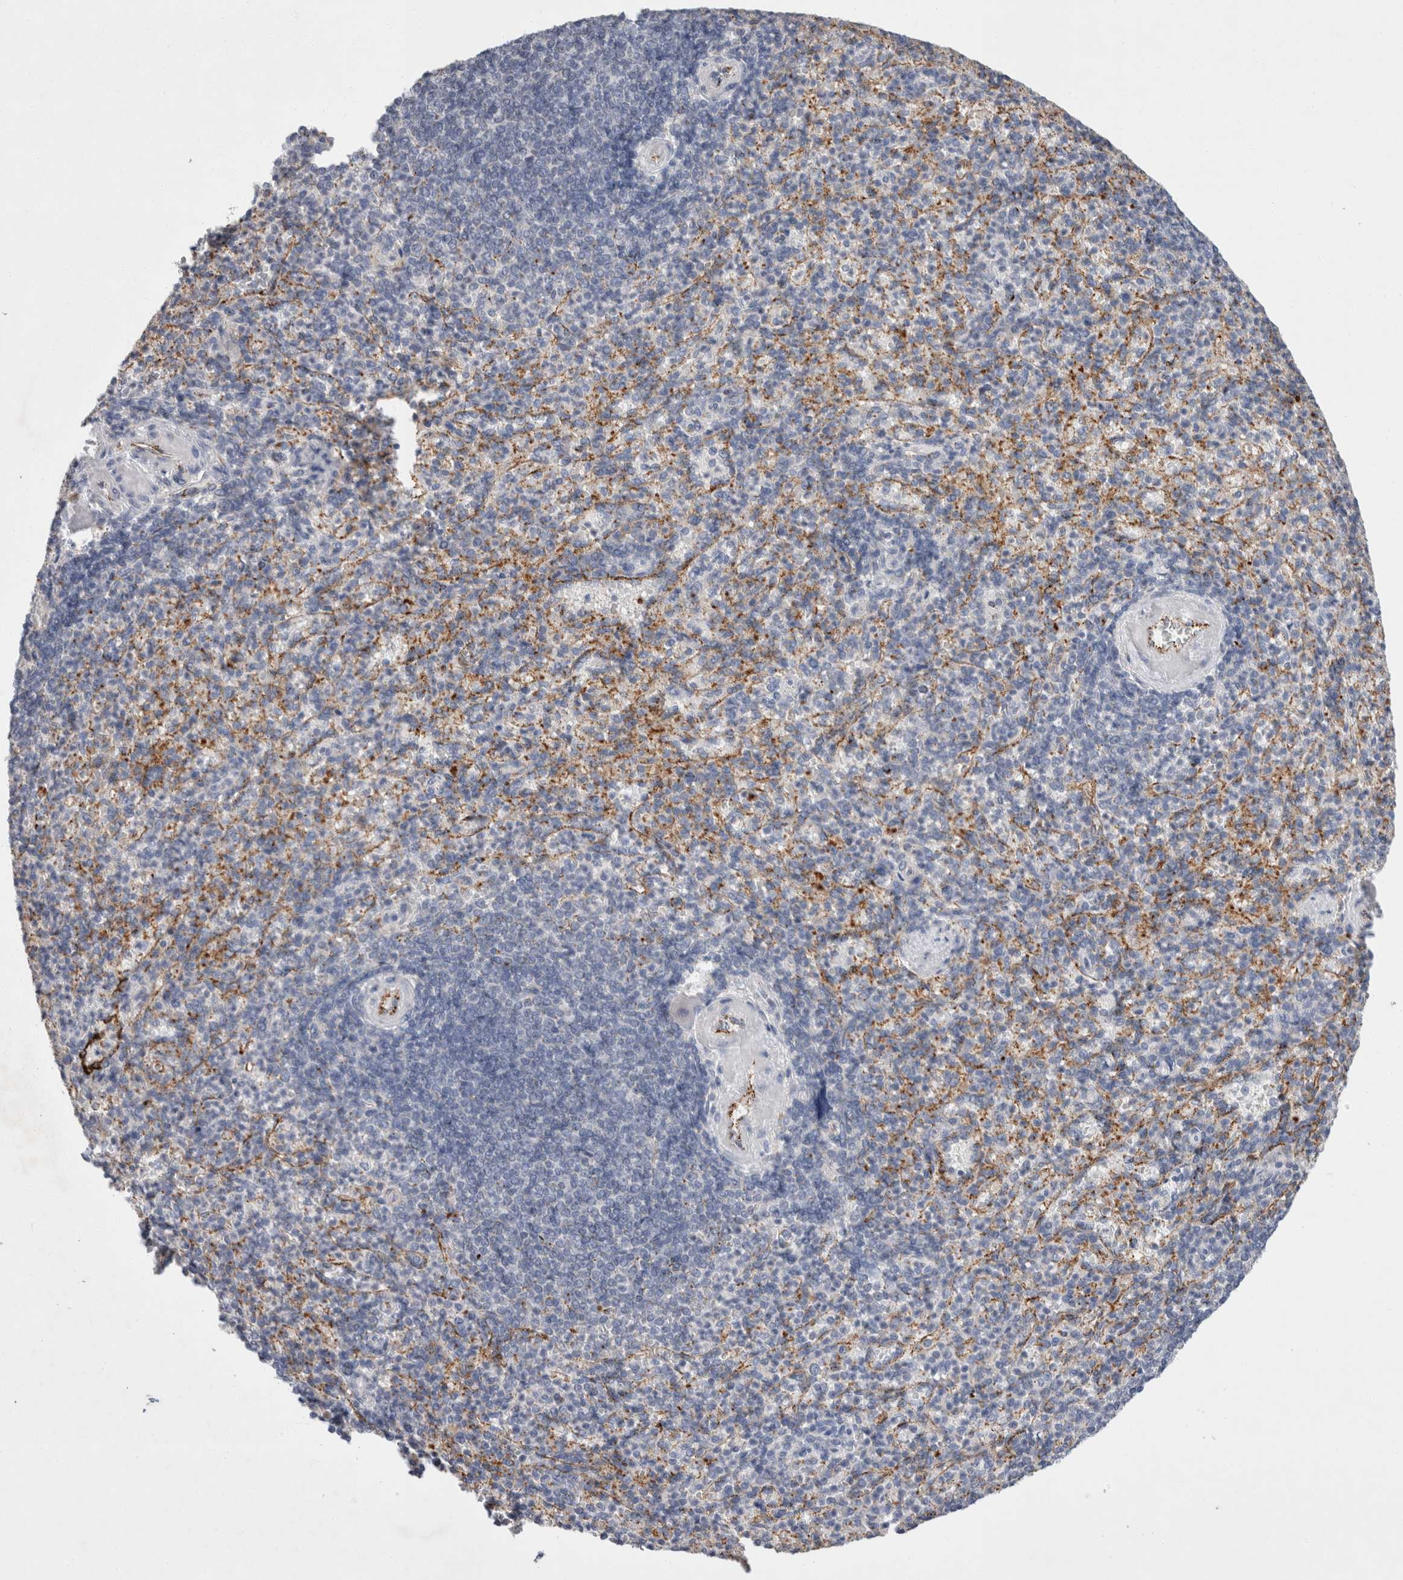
{"staining": {"intensity": "negative", "quantity": "none", "location": "none"}, "tissue": "spleen", "cell_type": "Cells in red pulp", "image_type": "normal", "snomed": [{"axis": "morphology", "description": "Normal tissue, NOS"}, {"axis": "topography", "description": "Spleen"}], "caption": "Immunohistochemistry histopathology image of benign spleen stained for a protein (brown), which exhibits no expression in cells in red pulp. The staining is performed using DAB (3,3'-diaminobenzidine) brown chromogen with nuclei counter-stained in using hematoxylin.", "gene": "IARS2", "patient": {"sex": "female", "age": 74}}